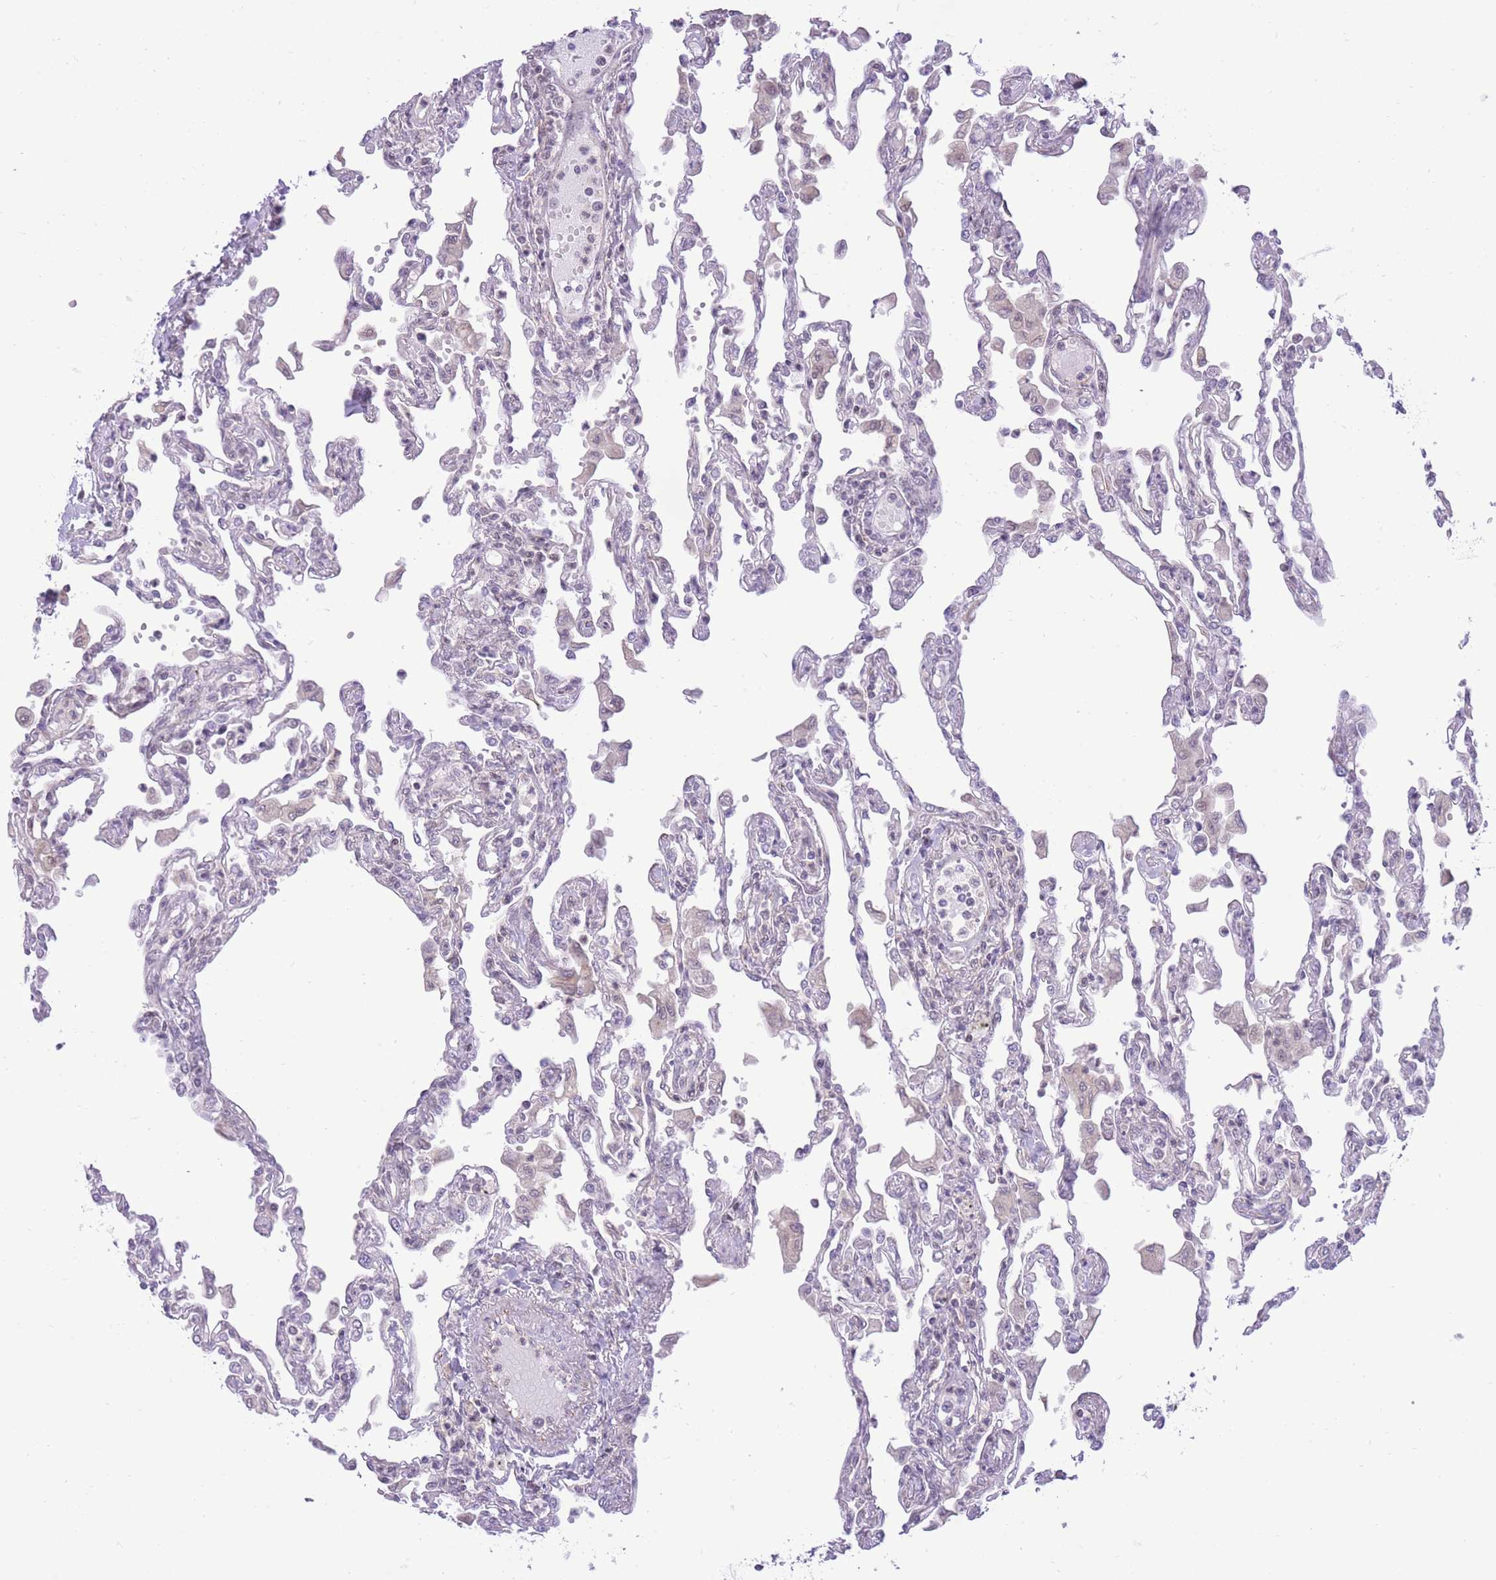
{"staining": {"intensity": "negative", "quantity": "none", "location": "none"}, "tissue": "lung", "cell_type": "Alveolar cells", "image_type": "normal", "snomed": [{"axis": "morphology", "description": "Normal tissue, NOS"}, {"axis": "topography", "description": "Bronchus"}, {"axis": "topography", "description": "Lung"}], "caption": "Alveolar cells are negative for protein expression in normal human lung. The staining is performed using DAB (3,3'-diaminobenzidine) brown chromogen with nuclei counter-stained in using hematoxylin.", "gene": "ELL", "patient": {"sex": "female", "age": 49}}